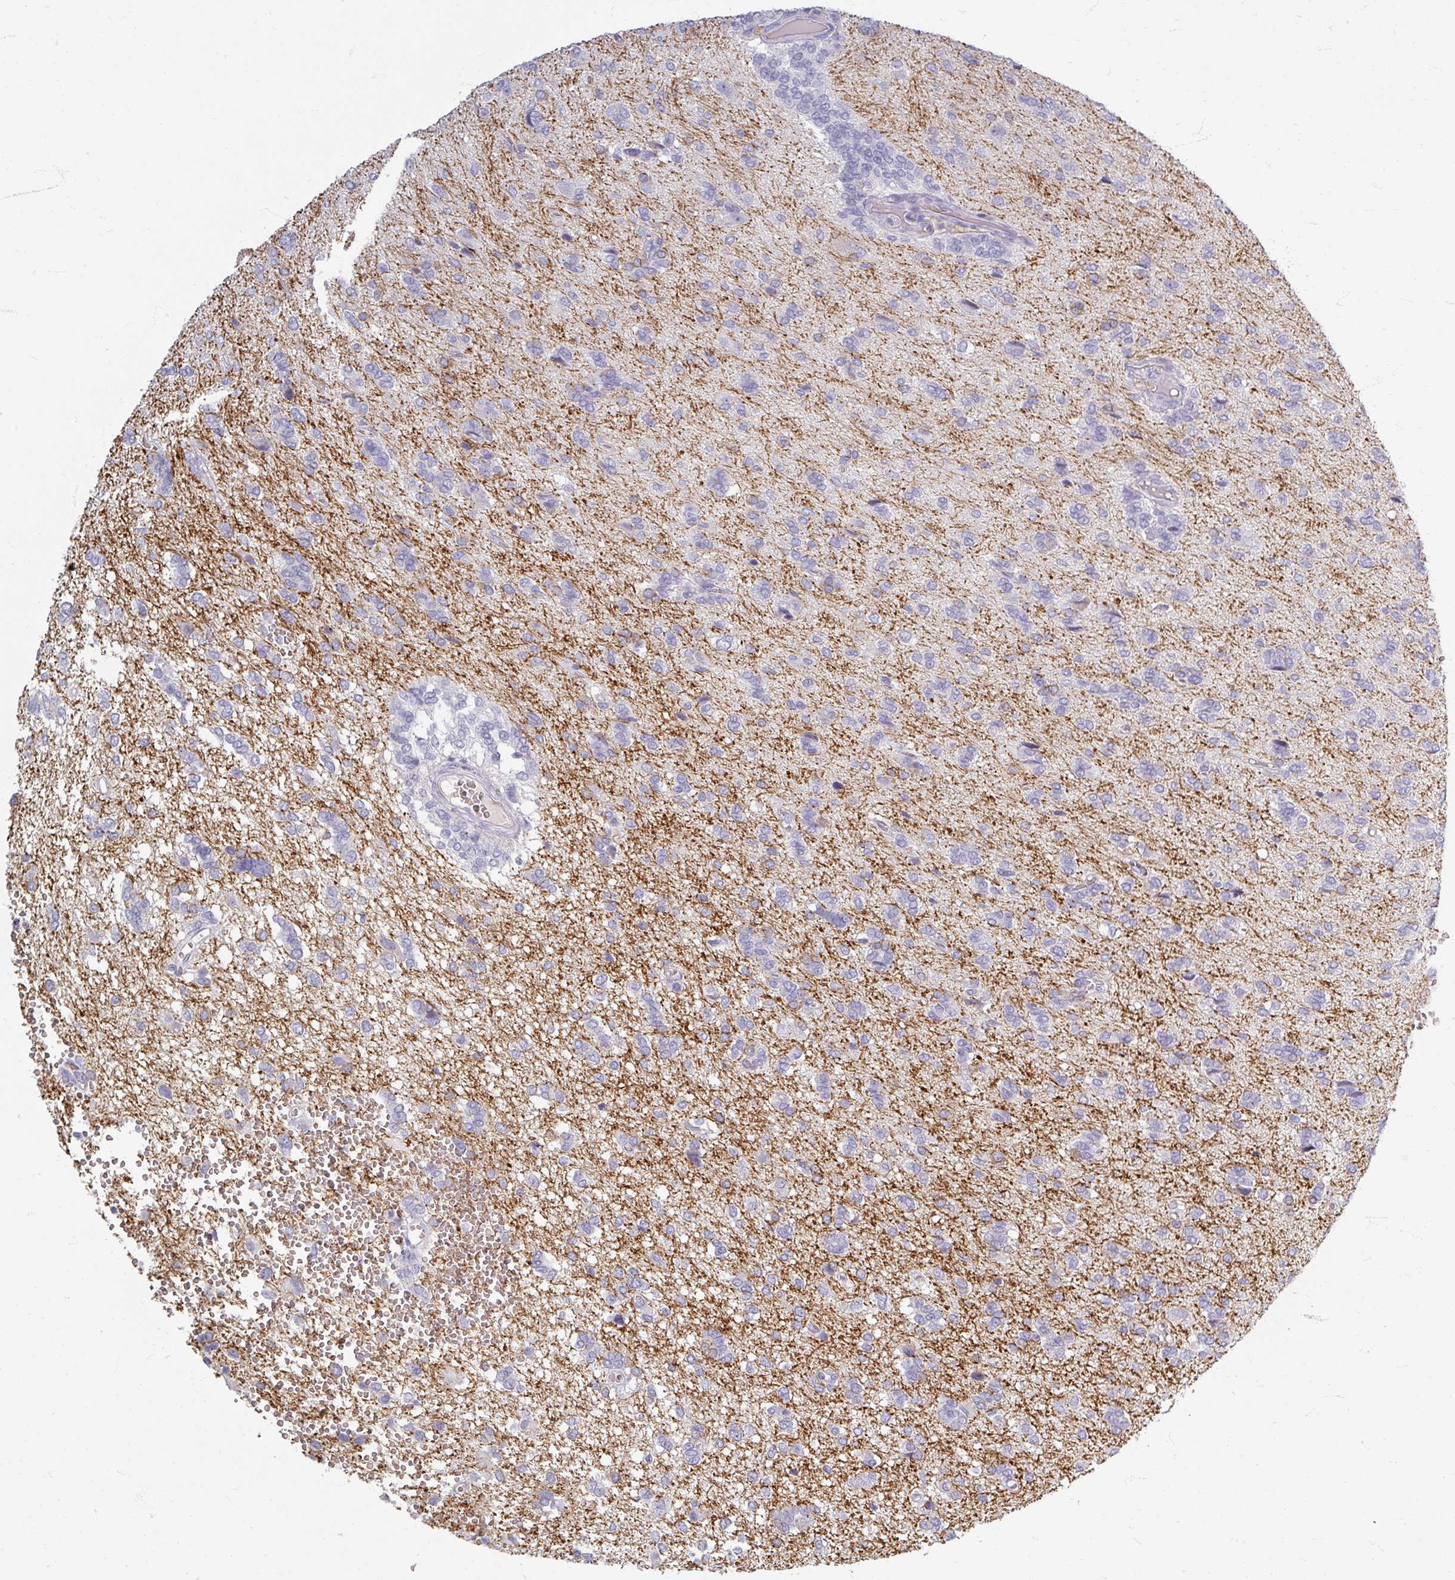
{"staining": {"intensity": "negative", "quantity": "none", "location": "none"}, "tissue": "glioma", "cell_type": "Tumor cells", "image_type": "cancer", "snomed": [{"axis": "morphology", "description": "Glioma, malignant, High grade"}, {"axis": "topography", "description": "Brain"}], "caption": "This is an immunohistochemistry micrograph of human malignant high-grade glioma. There is no staining in tumor cells.", "gene": "ZNF878", "patient": {"sex": "female", "age": 59}}